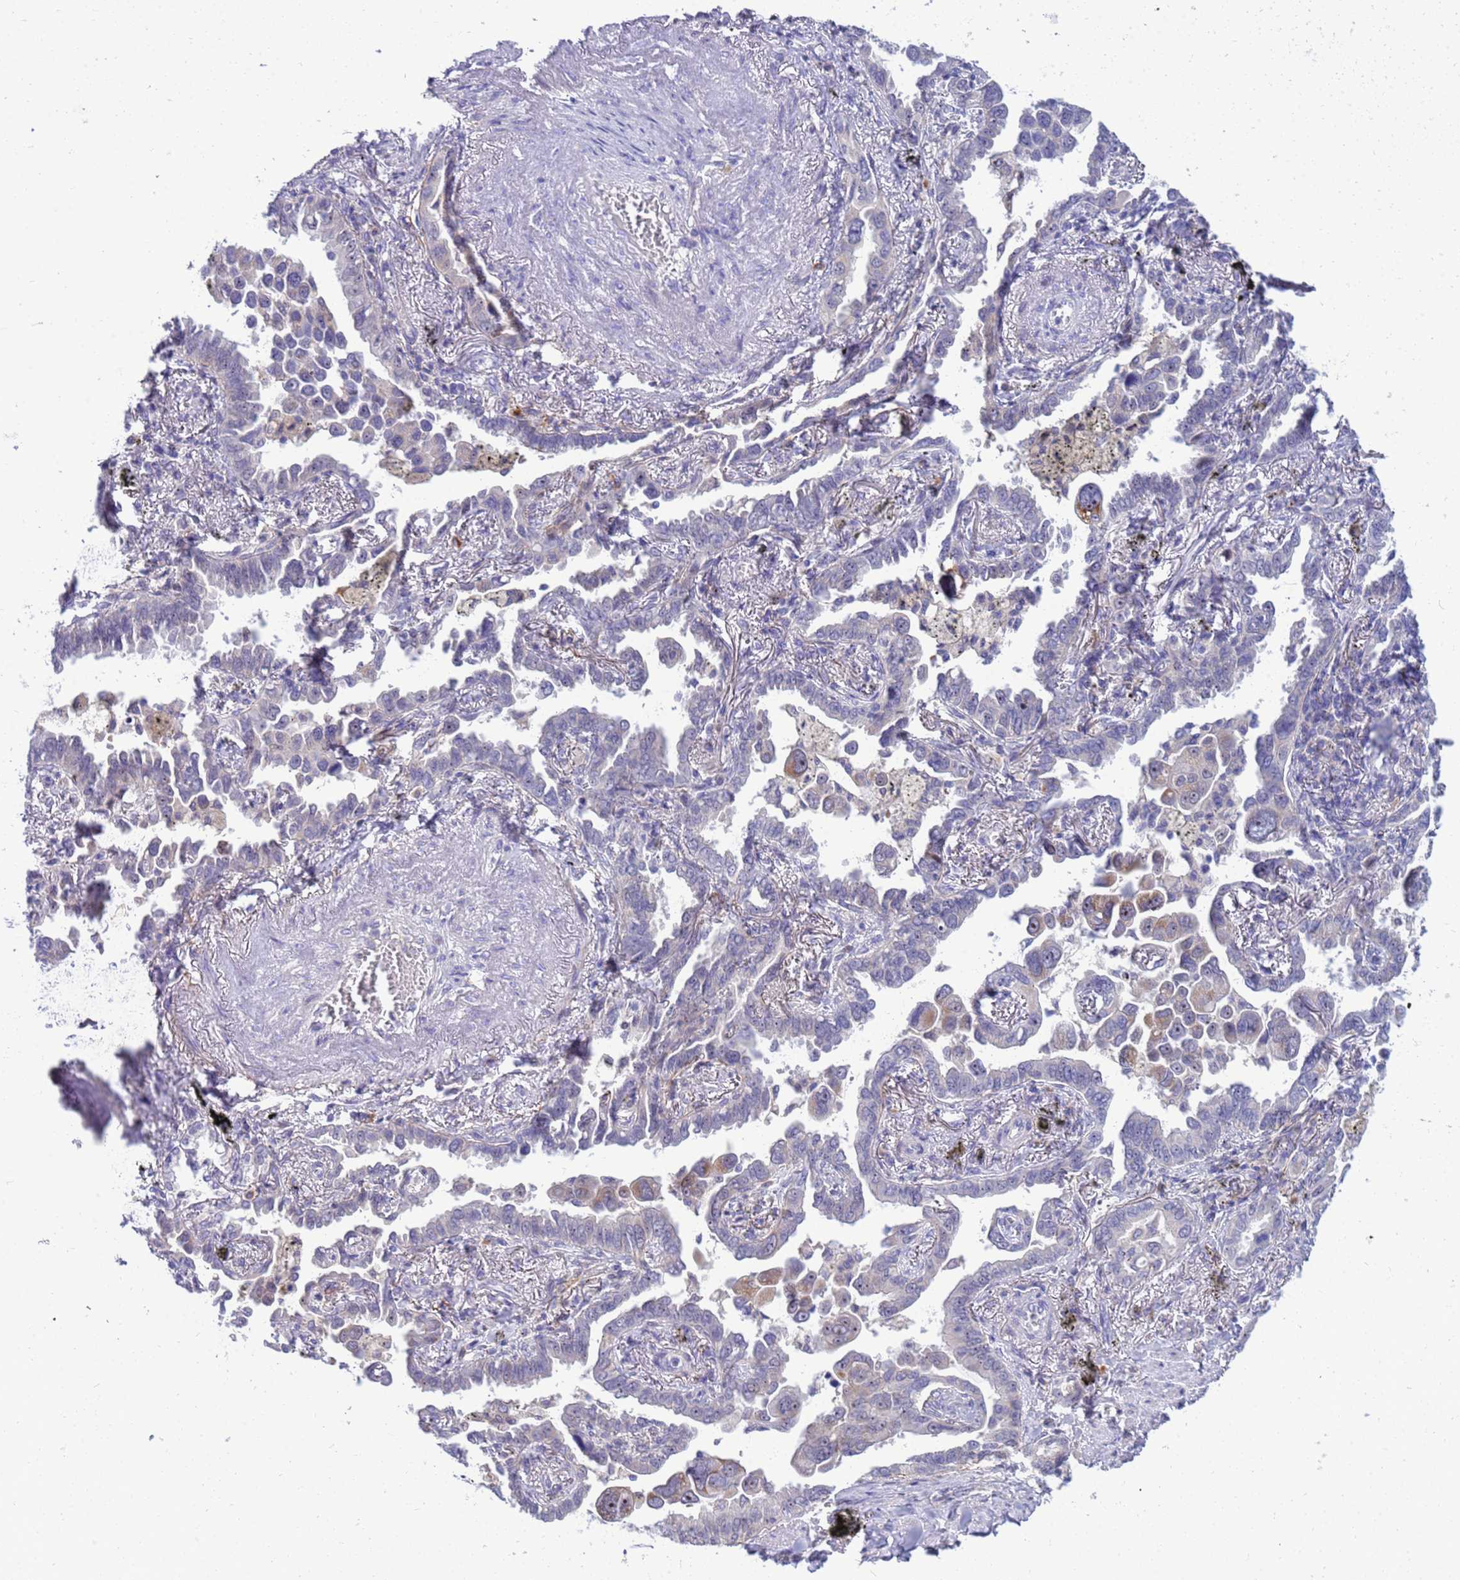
{"staining": {"intensity": "negative", "quantity": "none", "location": "none"}, "tissue": "lung cancer", "cell_type": "Tumor cells", "image_type": "cancer", "snomed": [{"axis": "morphology", "description": "Adenocarcinoma, NOS"}, {"axis": "topography", "description": "Lung"}], "caption": "This is an IHC image of human lung cancer. There is no expression in tumor cells.", "gene": "LRATD1", "patient": {"sex": "male", "age": 67}}